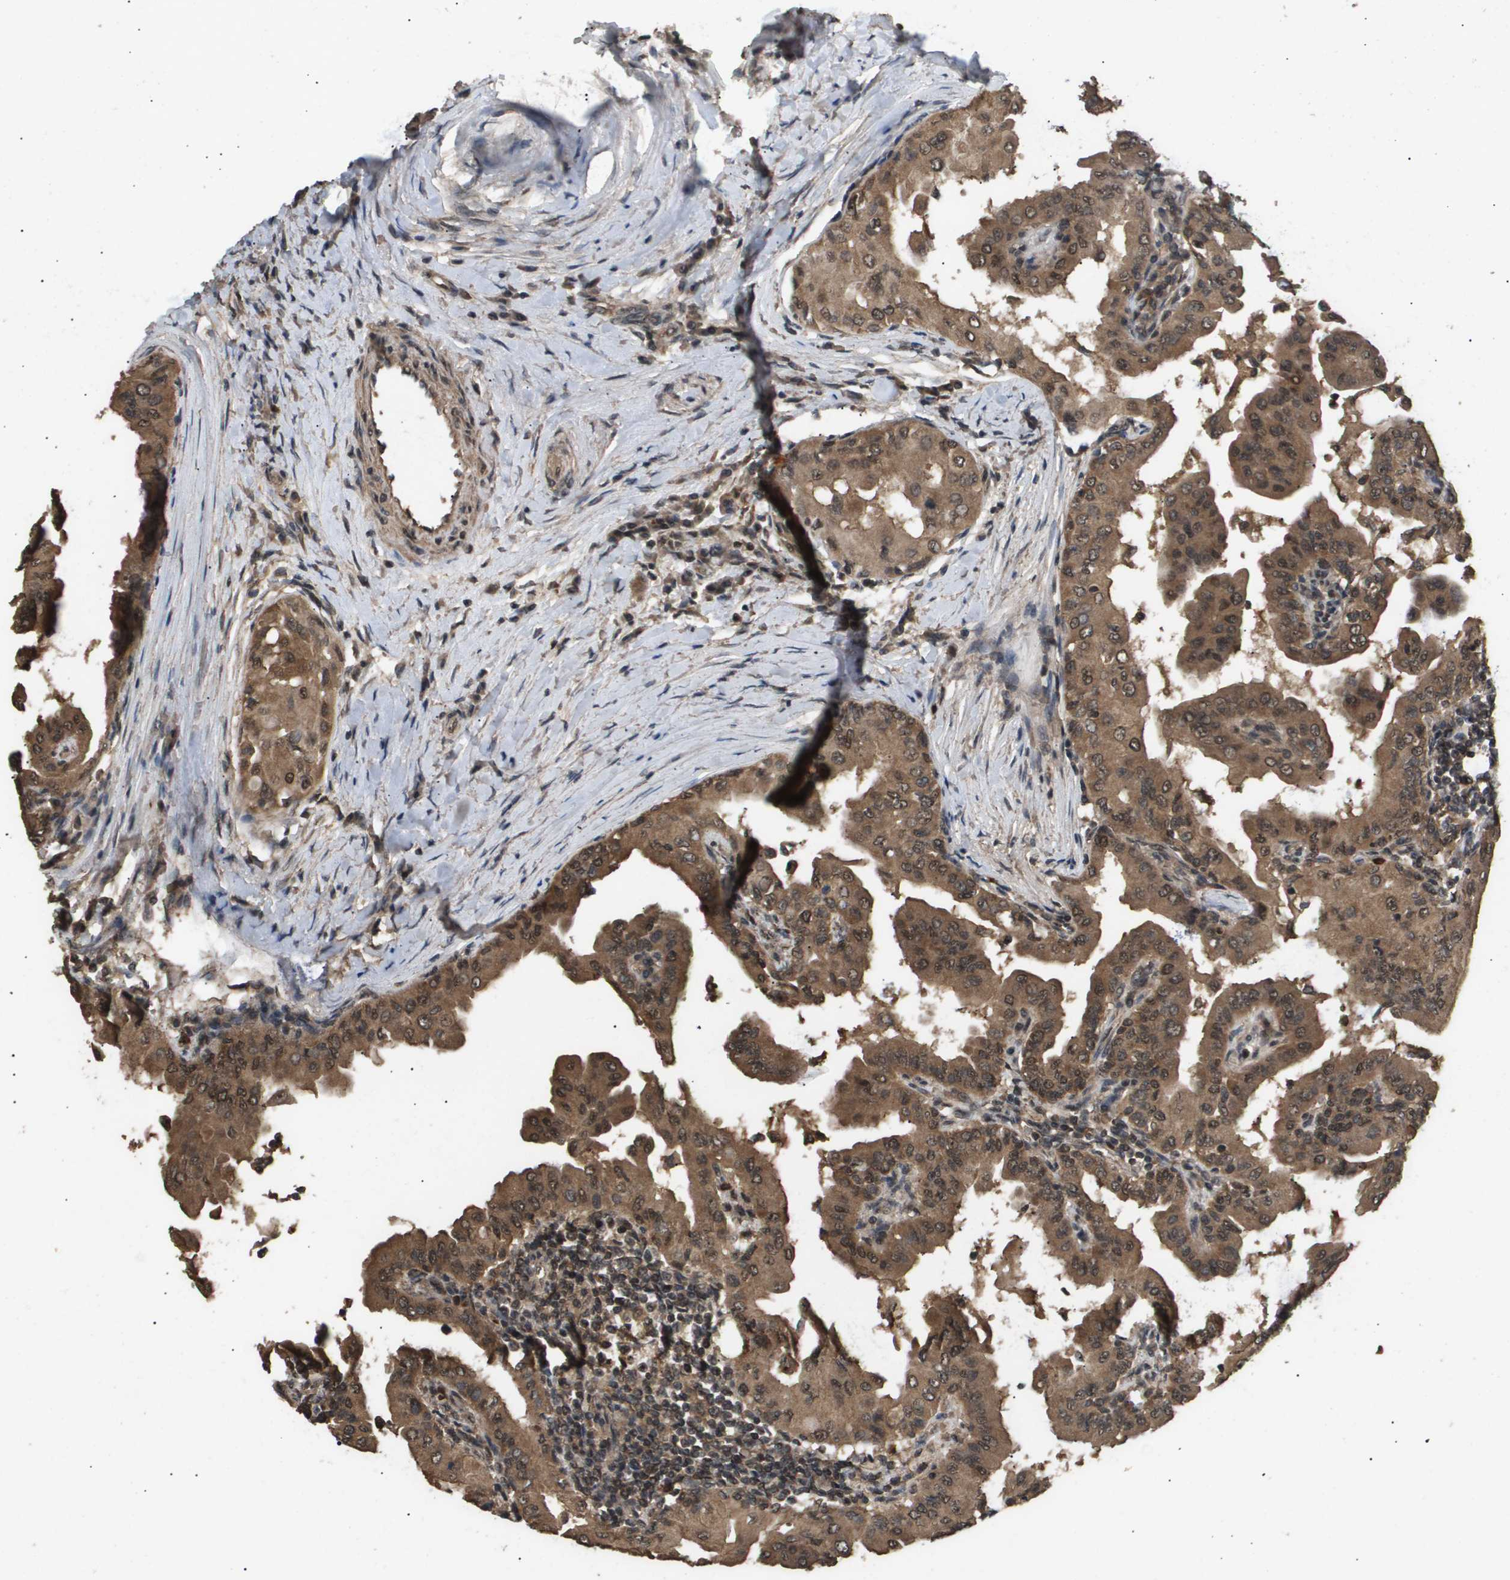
{"staining": {"intensity": "moderate", "quantity": ">75%", "location": "cytoplasmic/membranous,nuclear"}, "tissue": "thyroid cancer", "cell_type": "Tumor cells", "image_type": "cancer", "snomed": [{"axis": "morphology", "description": "Papillary adenocarcinoma, NOS"}, {"axis": "topography", "description": "Thyroid gland"}], "caption": "Papillary adenocarcinoma (thyroid) stained with immunohistochemistry (IHC) displays moderate cytoplasmic/membranous and nuclear staining in about >75% of tumor cells.", "gene": "ING1", "patient": {"sex": "male", "age": 33}}